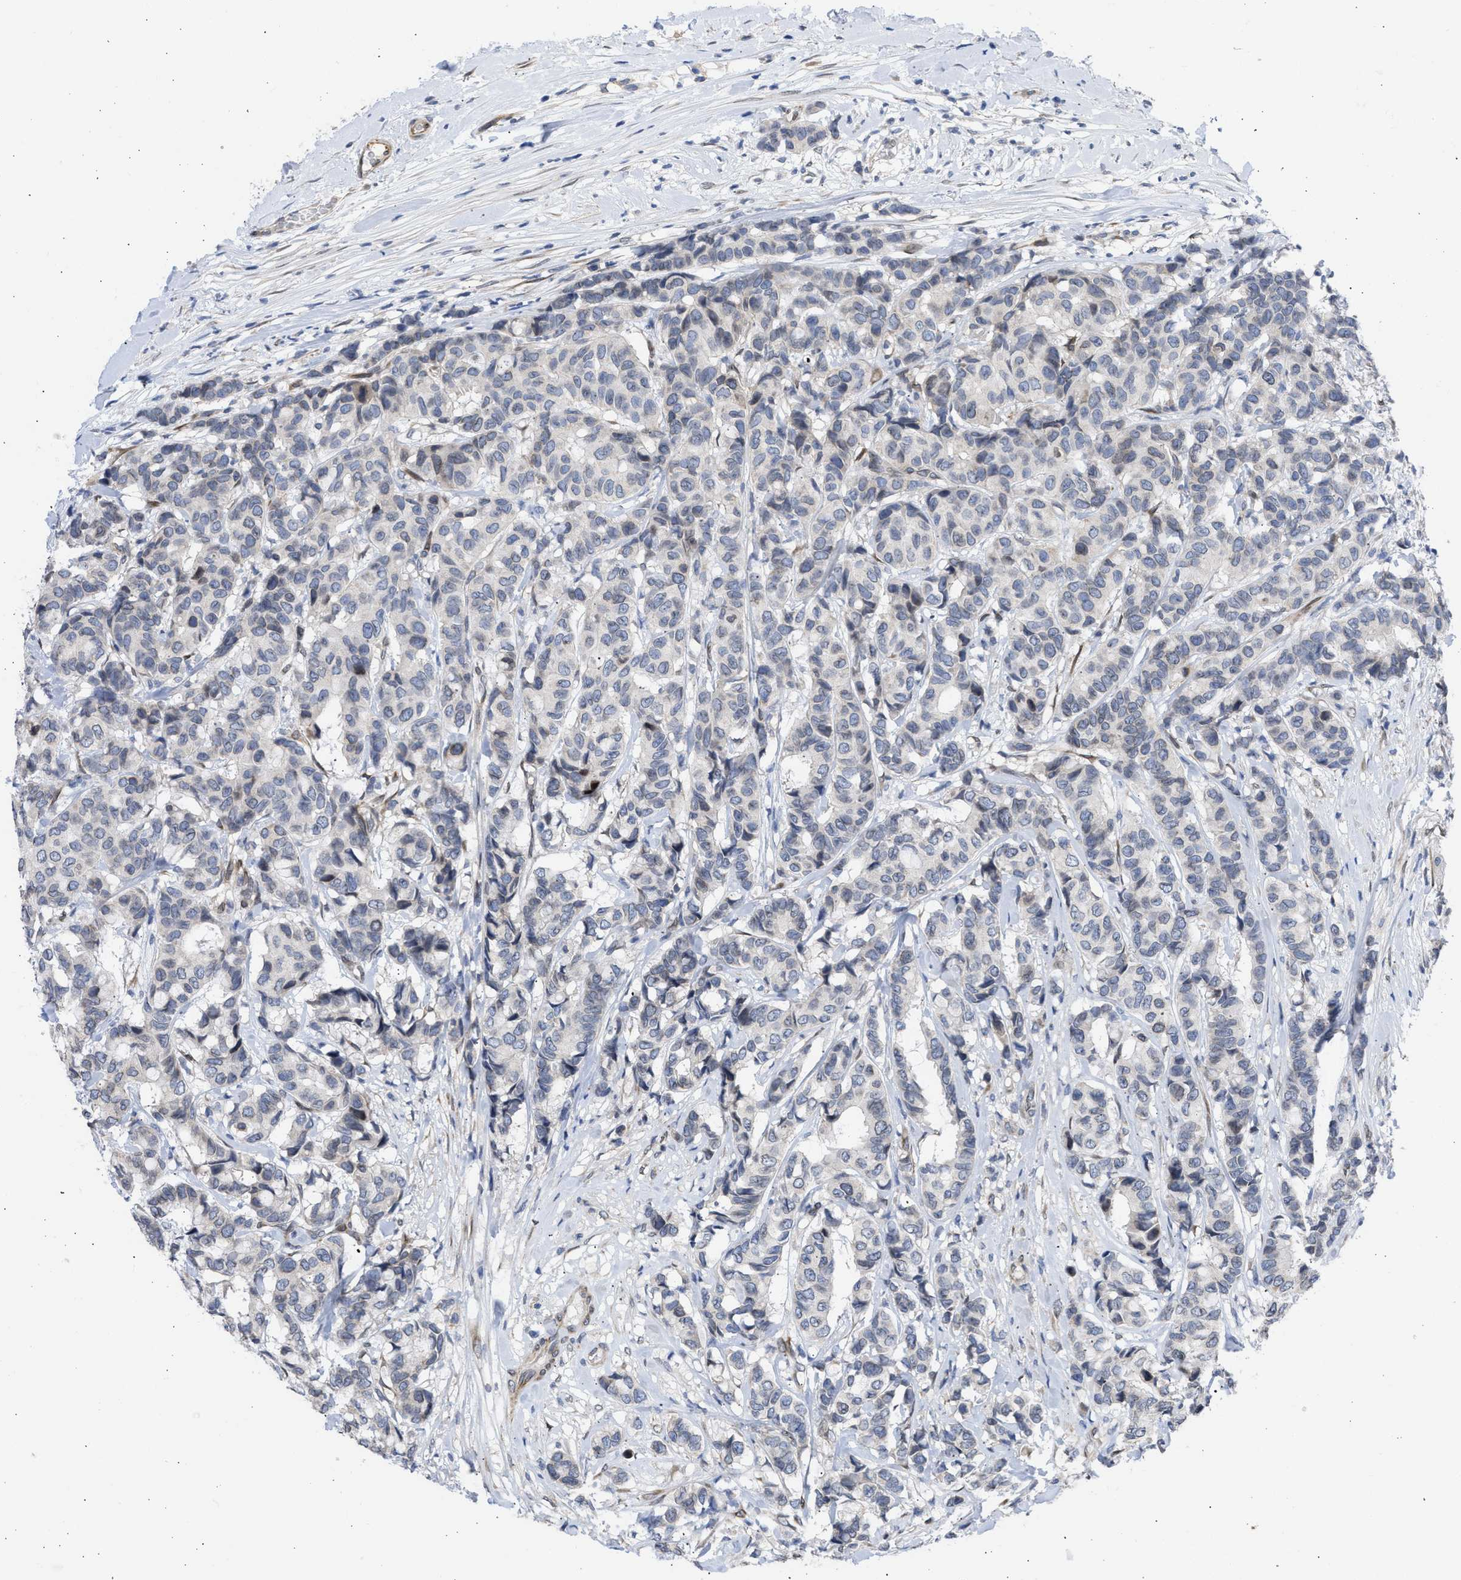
{"staining": {"intensity": "negative", "quantity": "none", "location": "none"}, "tissue": "breast cancer", "cell_type": "Tumor cells", "image_type": "cancer", "snomed": [{"axis": "morphology", "description": "Duct carcinoma"}, {"axis": "topography", "description": "Breast"}], "caption": "DAB (3,3'-diaminobenzidine) immunohistochemical staining of human intraductal carcinoma (breast) reveals no significant staining in tumor cells. Brightfield microscopy of immunohistochemistry stained with DAB (brown) and hematoxylin (blue), captured at high magnification.", "gene": "NUP35", "patient": {"sex": "female", "age": 87}}